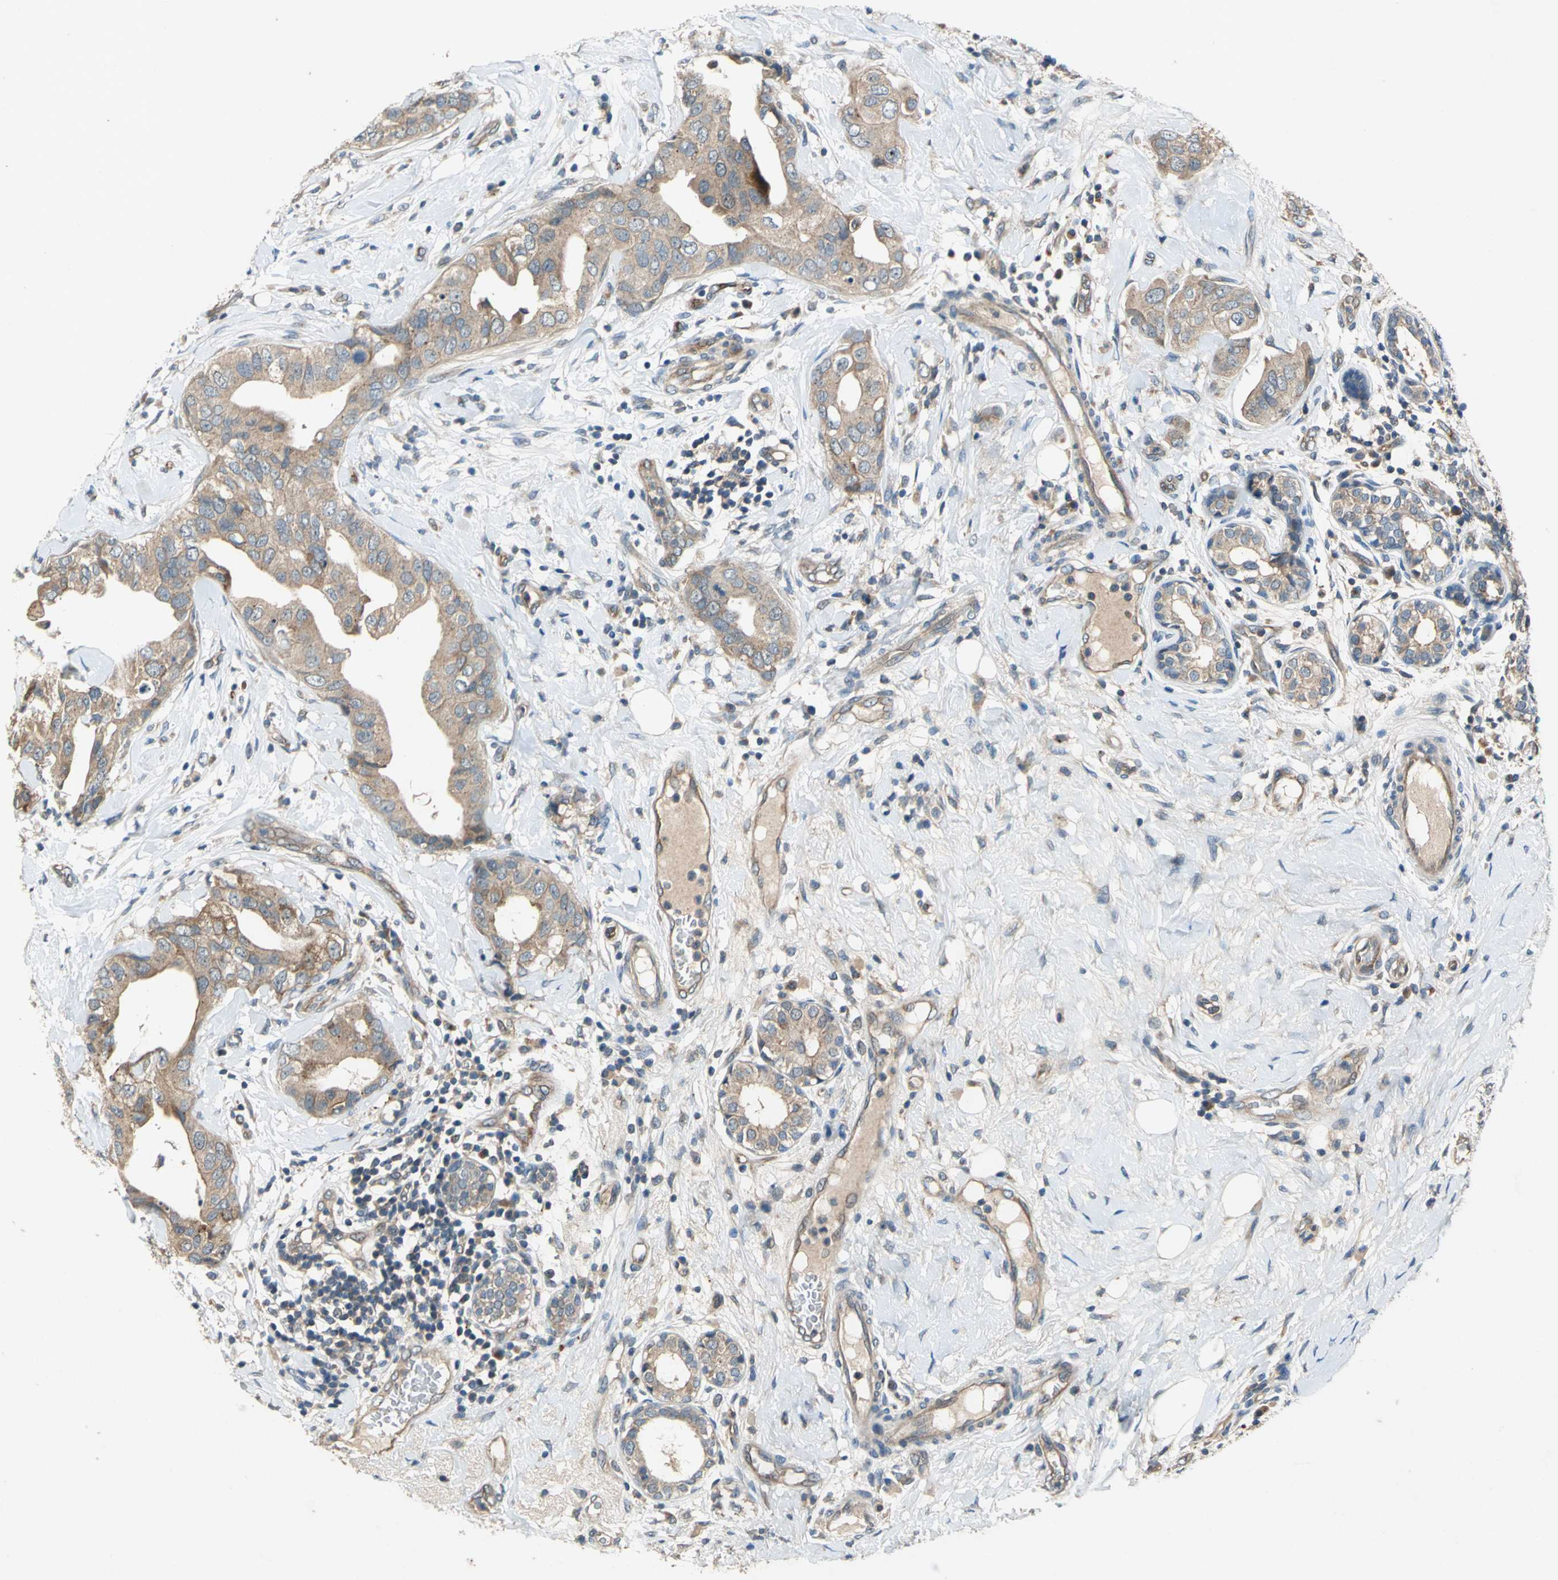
{"staining": {"intensity": "moderate", "quantity": ">75%", "location": "cytoplasmic/membranous"}, "tissue": "breast cancer", "cell_type": "Tumor cells", "image_type": "cancer", "snomed": [{"axis": "morphology", "description": "Duct carcinoma"}, {"axis": "topography", "description": "Breast"}], "caption": "Immunohistochemical staining of invasive ductal carcinoma (breast) shows medium levels of moderate cytoplasmic/membranous positivity in approximately >75% of tumor cells. (DAB IHC, brown staining for protein, blue staining for nuclei).", "gene": "EMCN", "patient": {"sex": "female", "age": 40}}